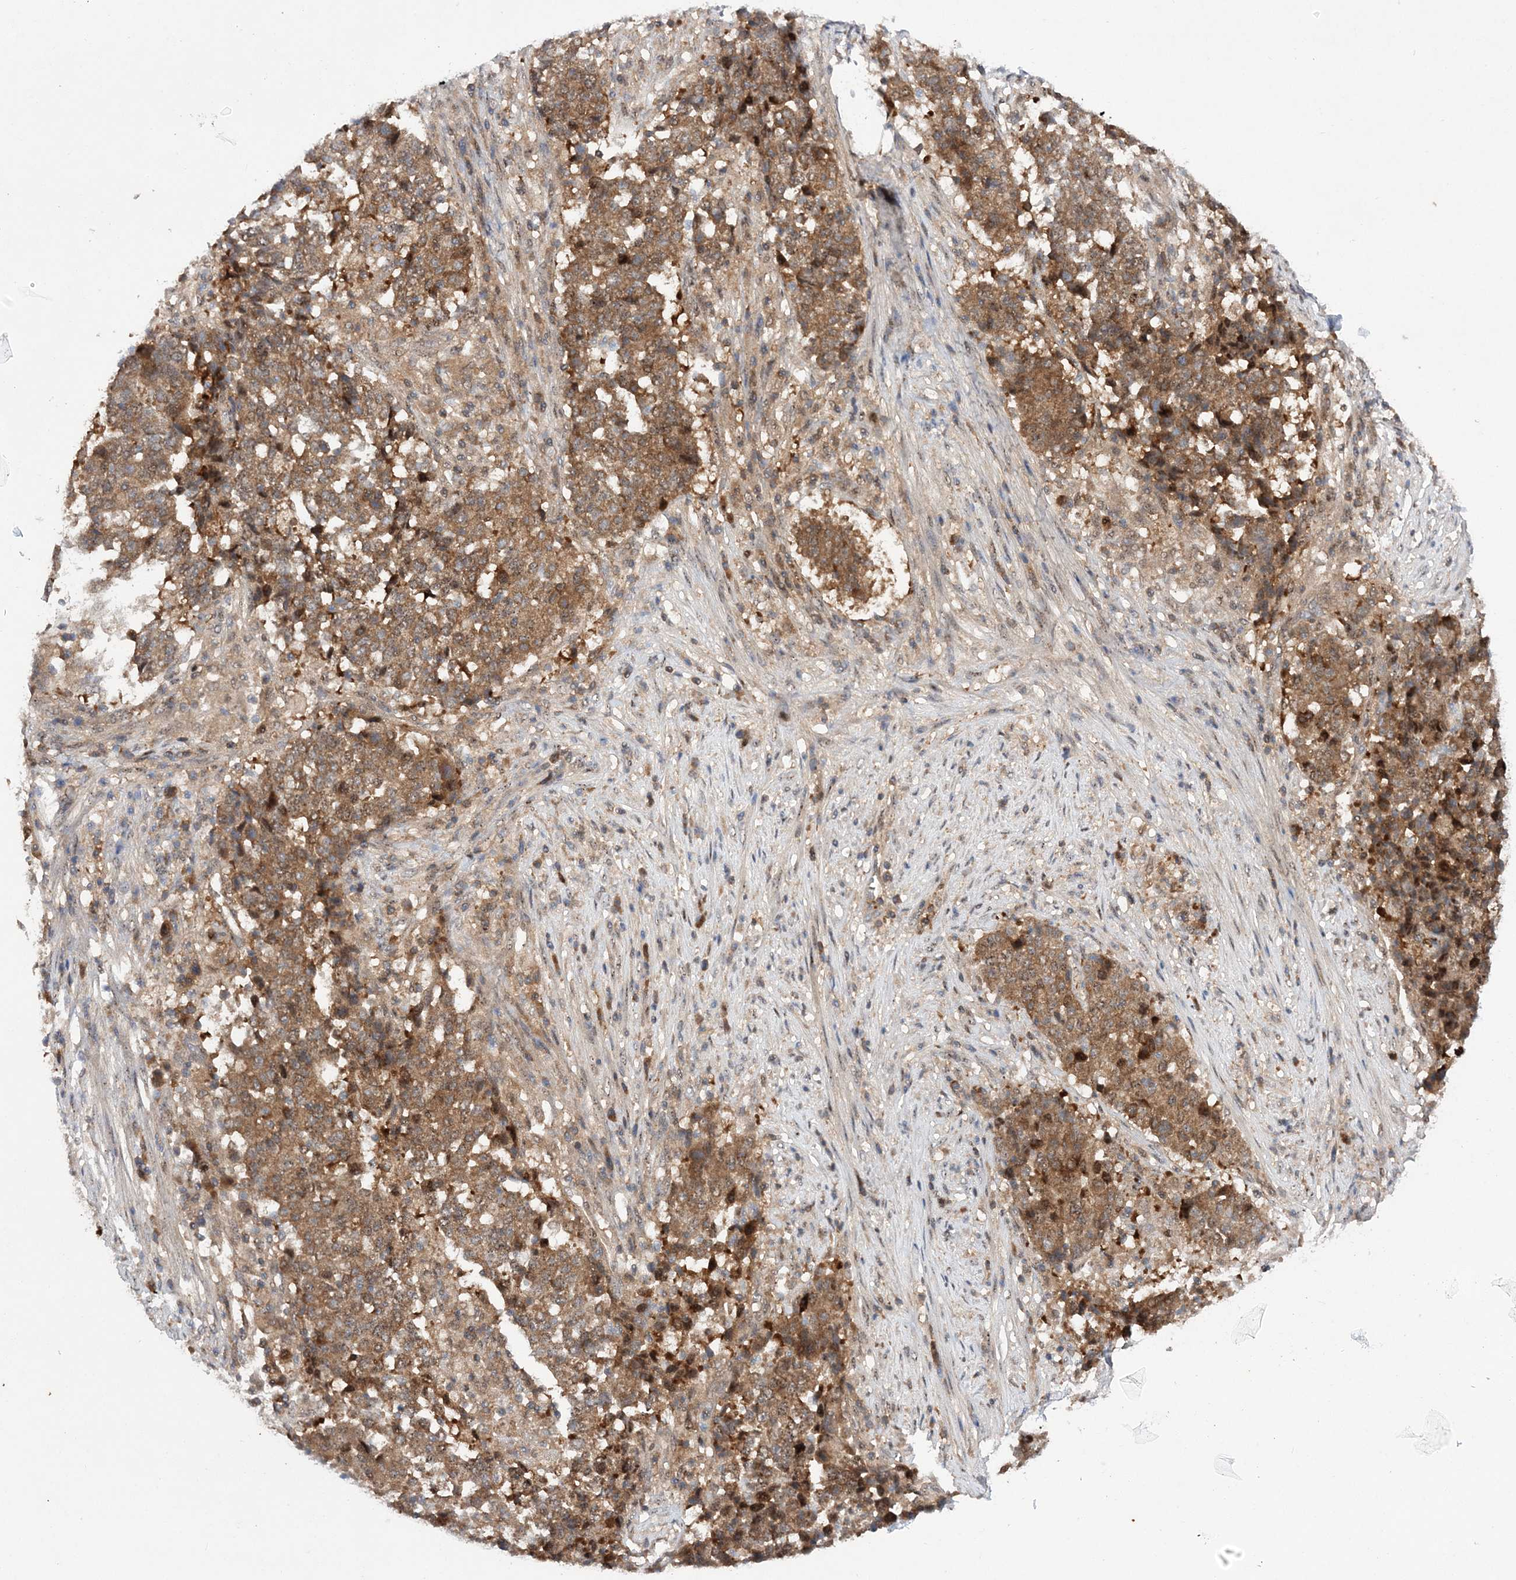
{"staining": {"intensity": "moderate", "quantity": ">75%", "location": "cytoplasmic/membranous"}, "tissue": "stomach cancer", "cell_type": "Tumor cells", "image_type": "cancer", "snomed": [{"axis": "morphology", "description": "Adenocarcinoma, NOS"}, {"axis": "topography", "description": "Stomach"}], "caption": "This is a photomicrograph of immunohistochemistry staining of adenocarcinoma (stomach), which shows moderate expression in the cytoplasmic/membranous of tumor cells.", "gene": "NIF3L1", "patient": {"sex": "male", "age": 59}}